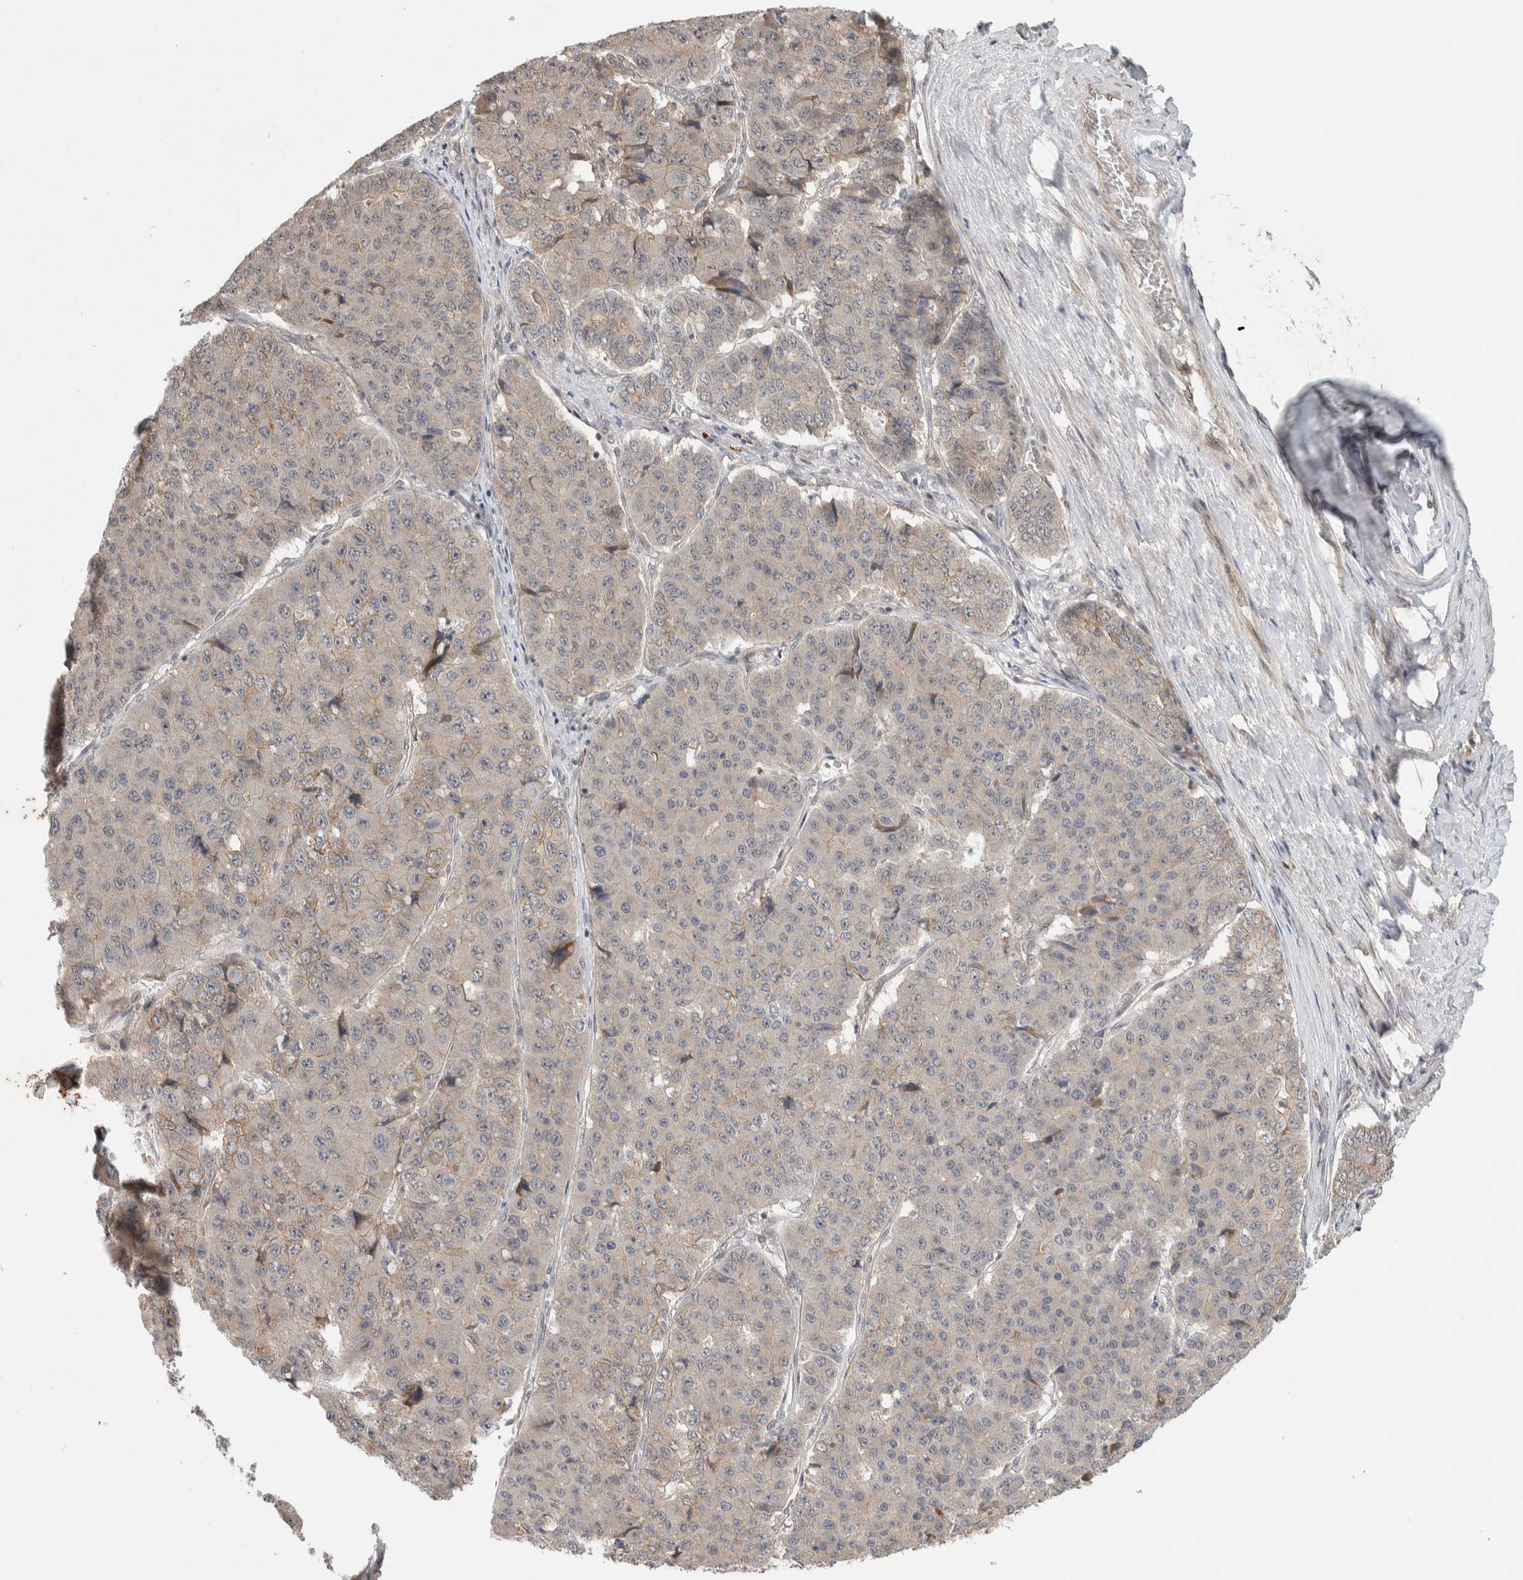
{"staining": {"intensity": "weak", "quantity": "<25%", "location": "cytoplasmic/membranous"}, "tissue": "pancreatic cancer", "cell_type": "Tumor cells", "image_type": "cancer", "snomed": [{"axis": "morphology", "description": "Adenocarcinoma, NOS"}, {"axis": "topography", "description": "Pancreas"}], "caption": "IHC of pancreatic adenocarcinoma demonstrates no expression in tumor cells.", "gene": "DEPTOR", "patient": {"sex": "male", "age": 50}}